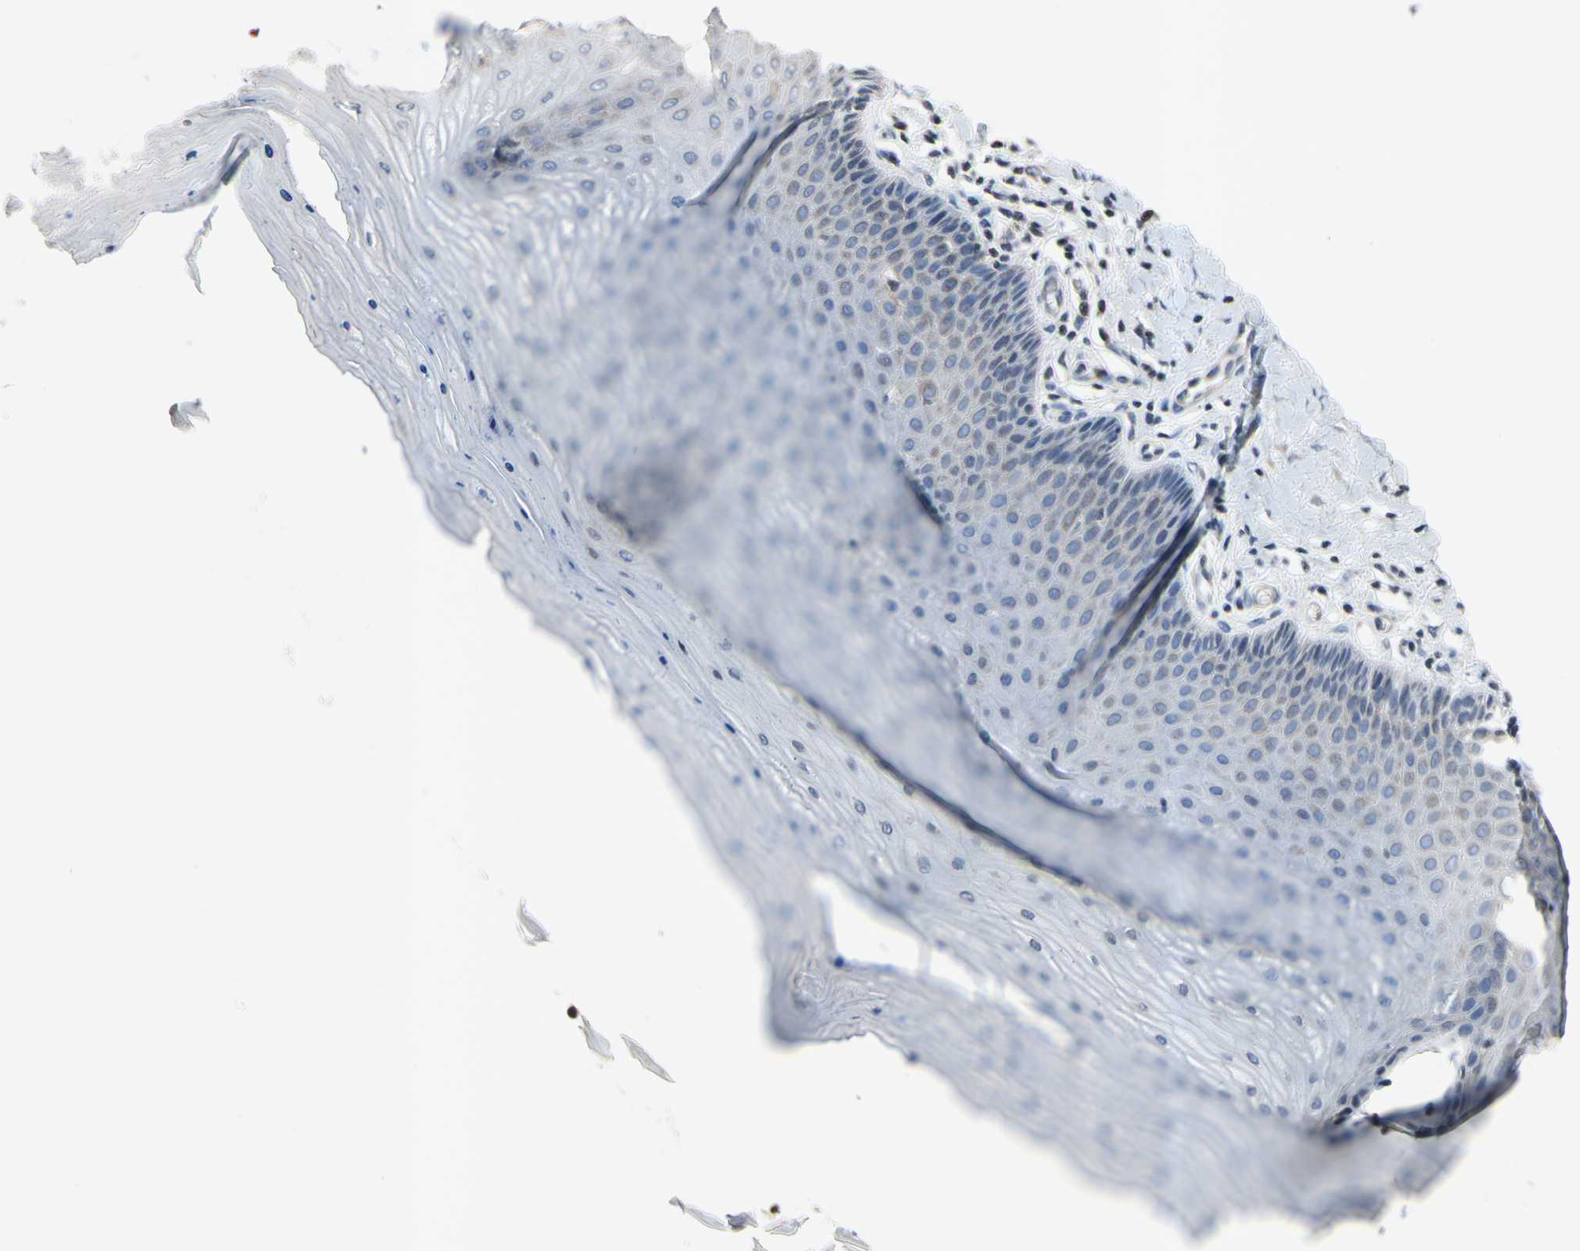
{"staining": {"intensity": "negative", "quantity": "none", "location": "none"}, "tissue": "cervix", "cell_type": "Glandular cells", "image_type": "normal", "snomed": [{"axis": "morphology", "description": "Normal tissue, NOS"}, {"axis": "topography", "description": "Cervix"}], "caption": "Immunohistochemistry (IHC) photomicrograph of normal cervix: cervix stained with DAB (3,3'-diaminobenzidine) shows no significant protein positivity in glandular cells. (Stains: DAB (3,3'-diaminobenzidine) immunohistochemistry (IHC) with hematoxylin counter stain, Microscopy: brightfield microscopy at high magnification).", "gene": "ARG1", "patient": {"sex": "female", "age": 55}}